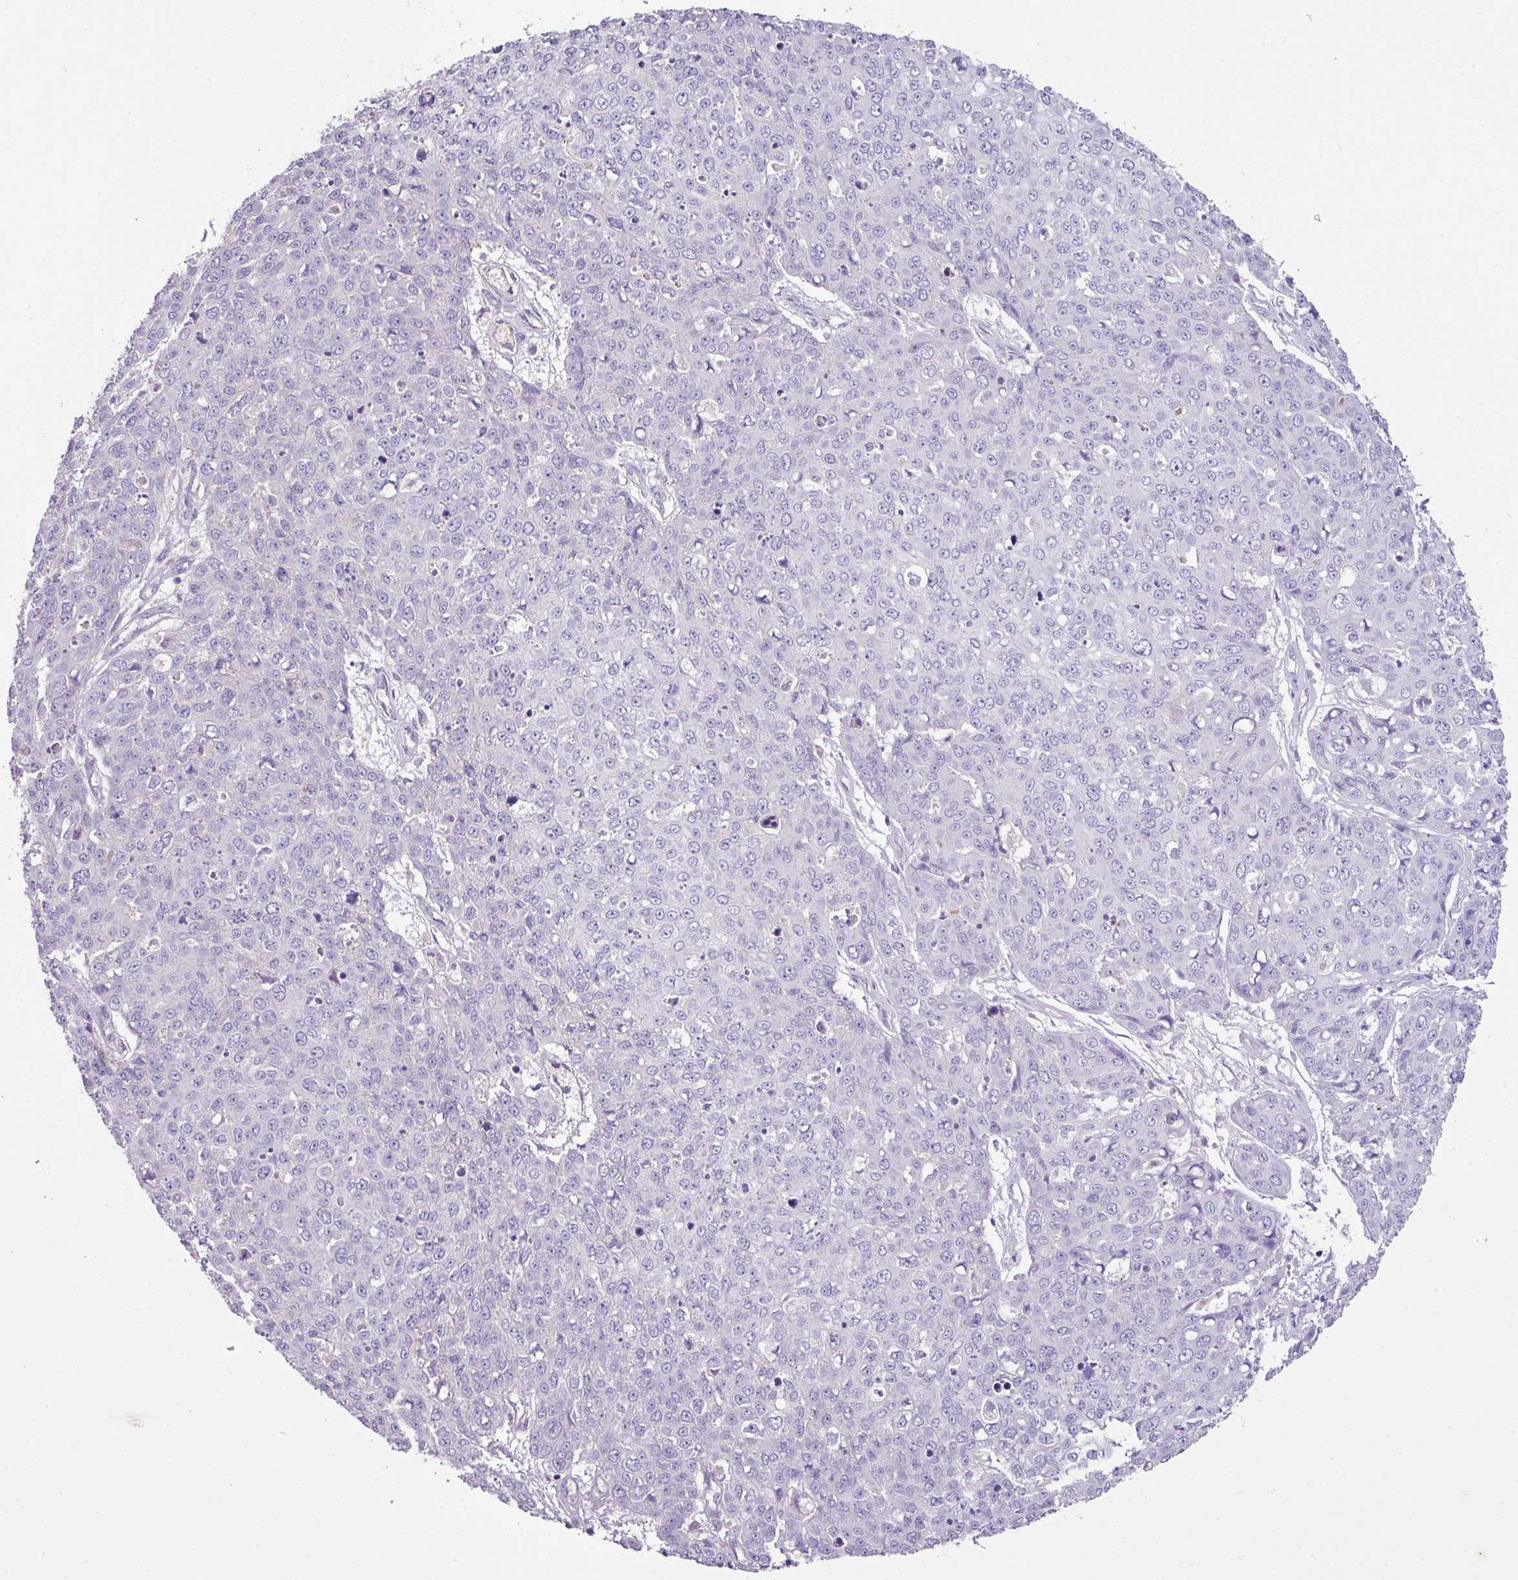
{"staining": {"intensity": "negative", "quantity": "none", "location": "none"}, "tissue": "skin cancer", "cell_type": "Tumor cells", "image_type": "cancer", "snomed": [{"axis": "morphology", "description": "Squamous cell carcinoma, NOS"}, {"axis": "topography", "description": "Skin"}], "caption": "Tumor cells show no significant positivity in skin cancer. (DAB (3,3'-diaminobenzidine) immunohistochemistry (IHC) visualized using brightfield microscopy, high magnification).", "gene": "AGR3", "patient": {"sex": "male", "age": 71}}